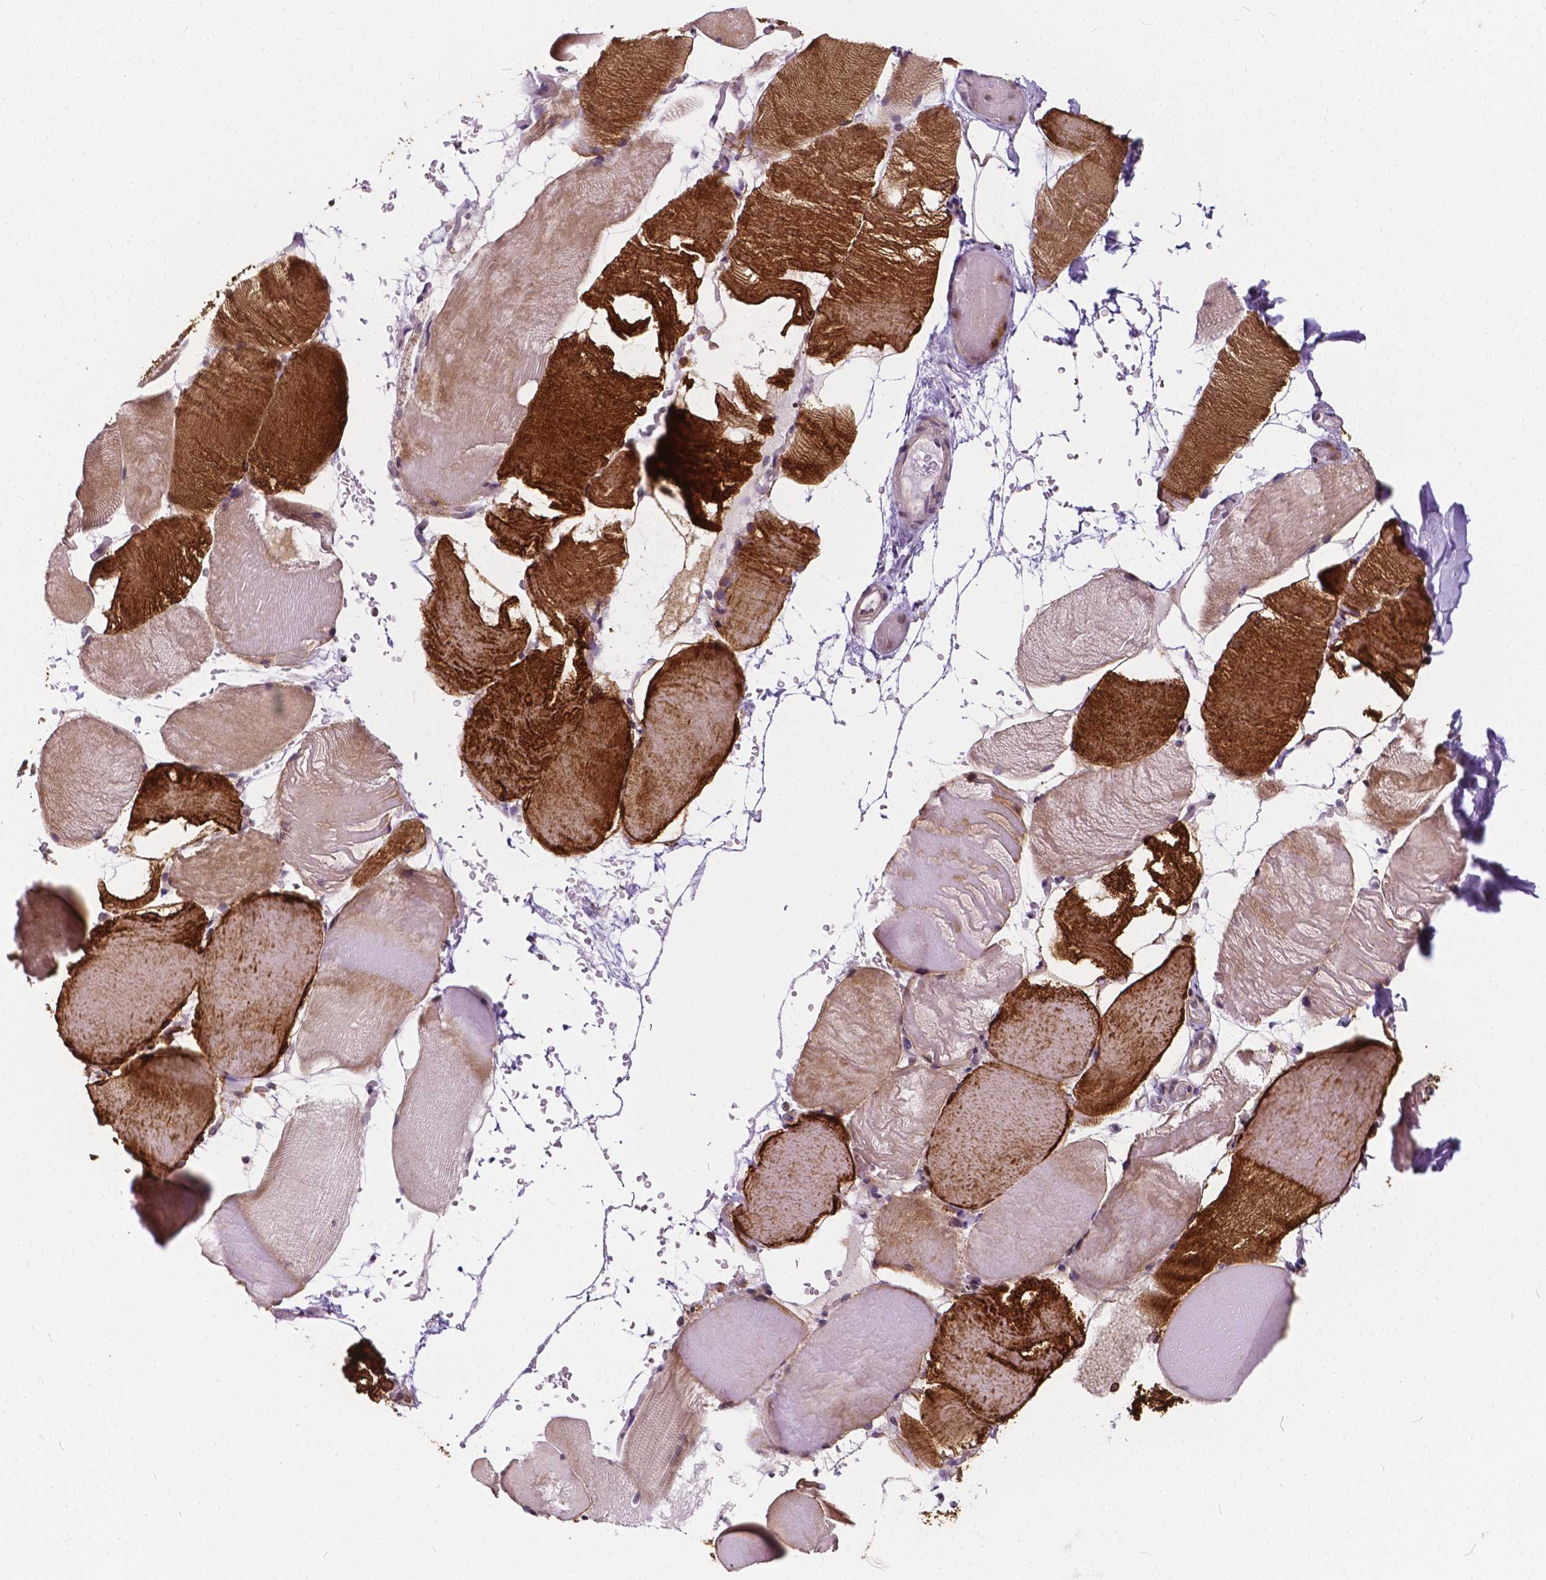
{"staining": {"intensity": "strong", "quantity": "25%-75%", "location": "cytoplasmic/membranous"}, "tissue": "skeletal muscle", "cell_type": "Myocytes", "image_type": "normal", "snomed": [{"axis": "morphology", "description": "Normal tissue, NOS"}, {"axis": "topography", "description": "Skeletal muscle"}], "caption": "Human skeletal muscle stained with a brown dye demonstrates strong cytoplasmic/membranous positive expression in approximately 25%-75% of myocytes.", "gene": "INPP5E", "patient": {"sex": "female", "age": 37}}